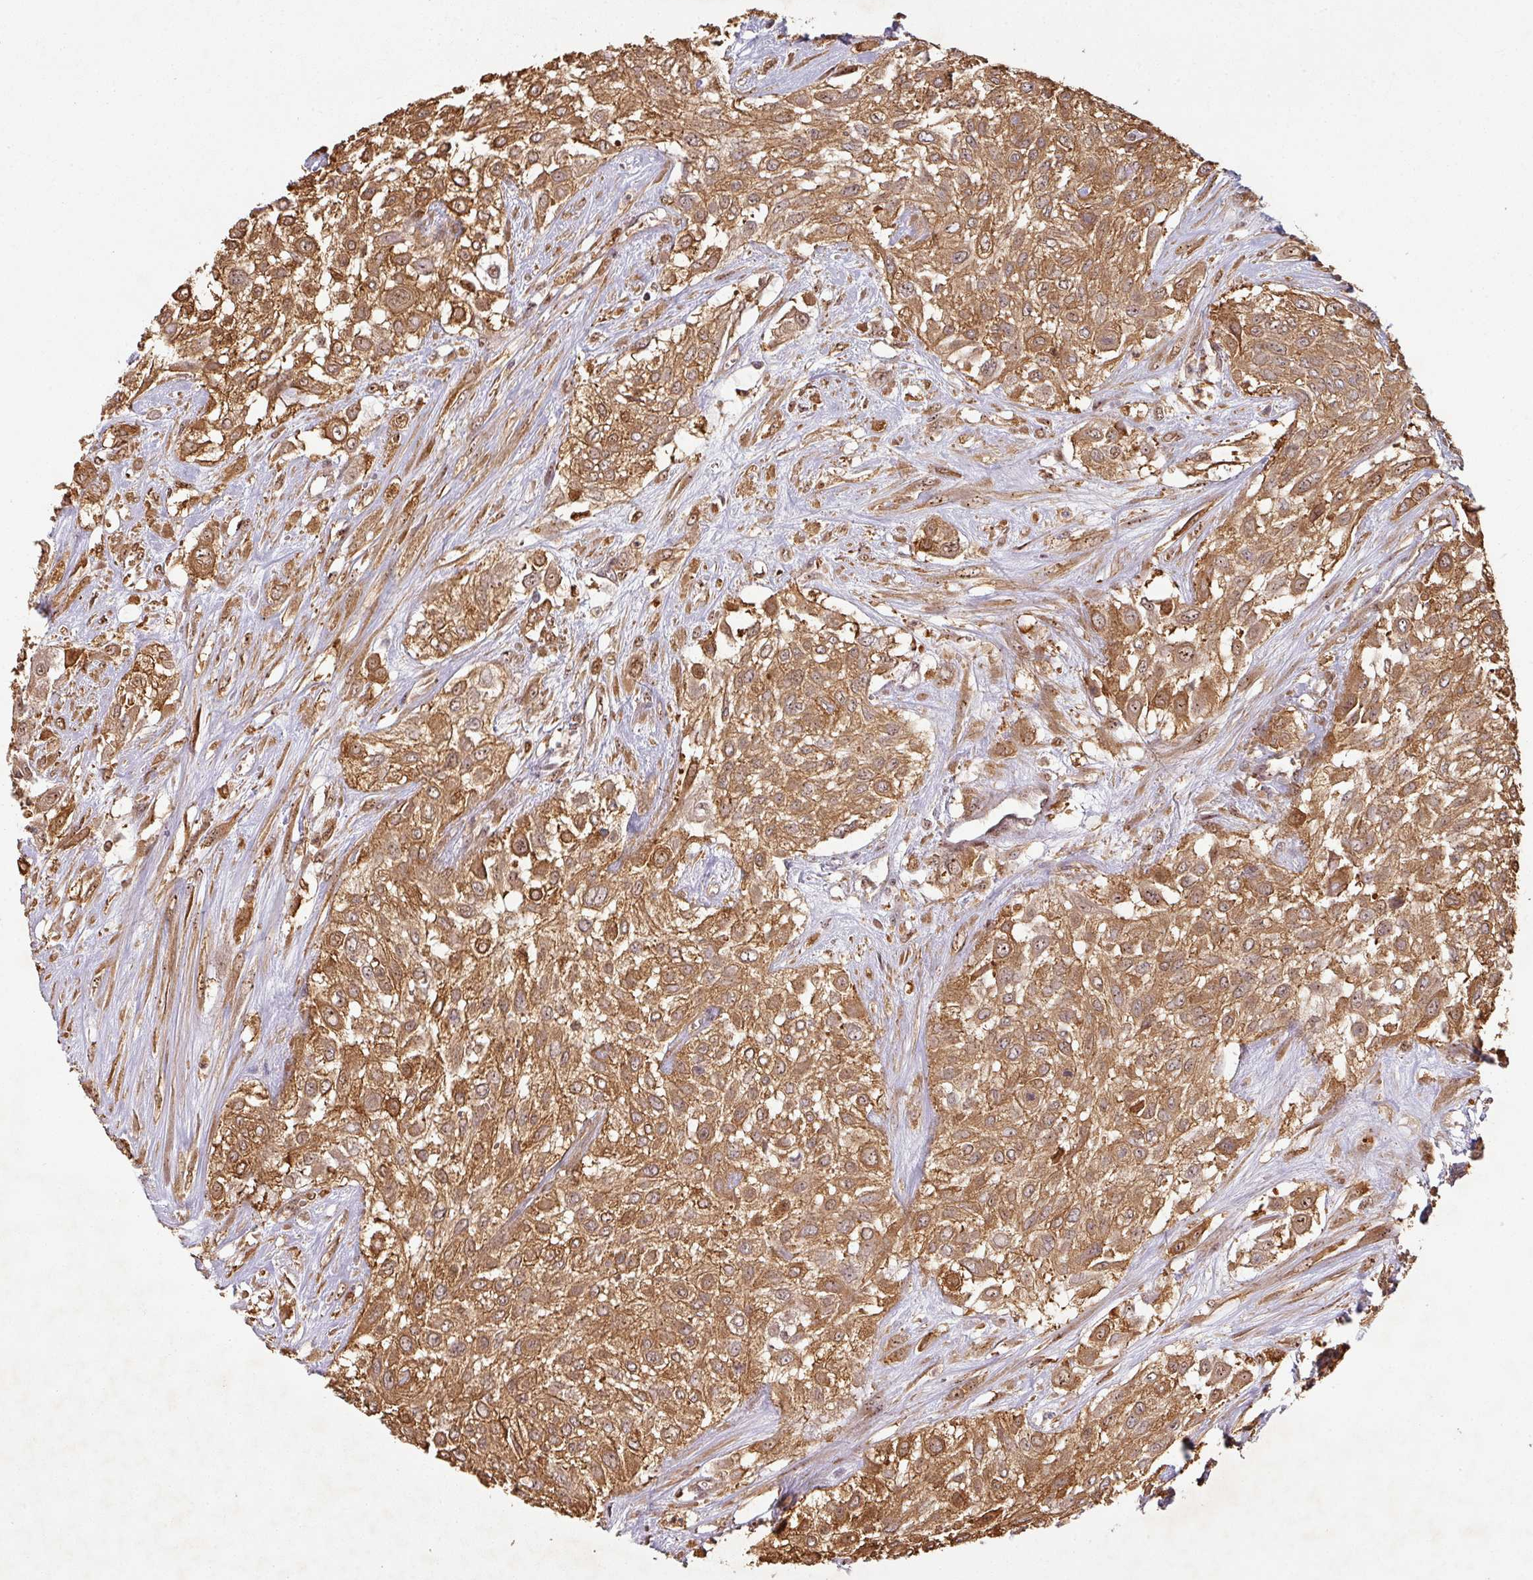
{"staining": {"intensity": "moderate", "quantity": ">75%", "location": "cytoplasmic/membranous,nuclear"}, "tissue": "urothelial cancer", "cell_type": "Tumor cells", "image_type": "cancer", "snomed": [{"axis": "morphology", "description": "Urothelial carcinoma, High grade"}, {"axis": "topography", "description": "Urinary bladder"}], "caption": "Immunohistochemistry histopathology image of urothelial carcinoma (high-grade) stained for a protein (brown), which reveals medium levels of moderate cytoplasmic/membranous and nuclear positivity in approximately >75% of tumor cells.", "gene": "ZNF322", "patient": {"sex": "male", "age": 57}}